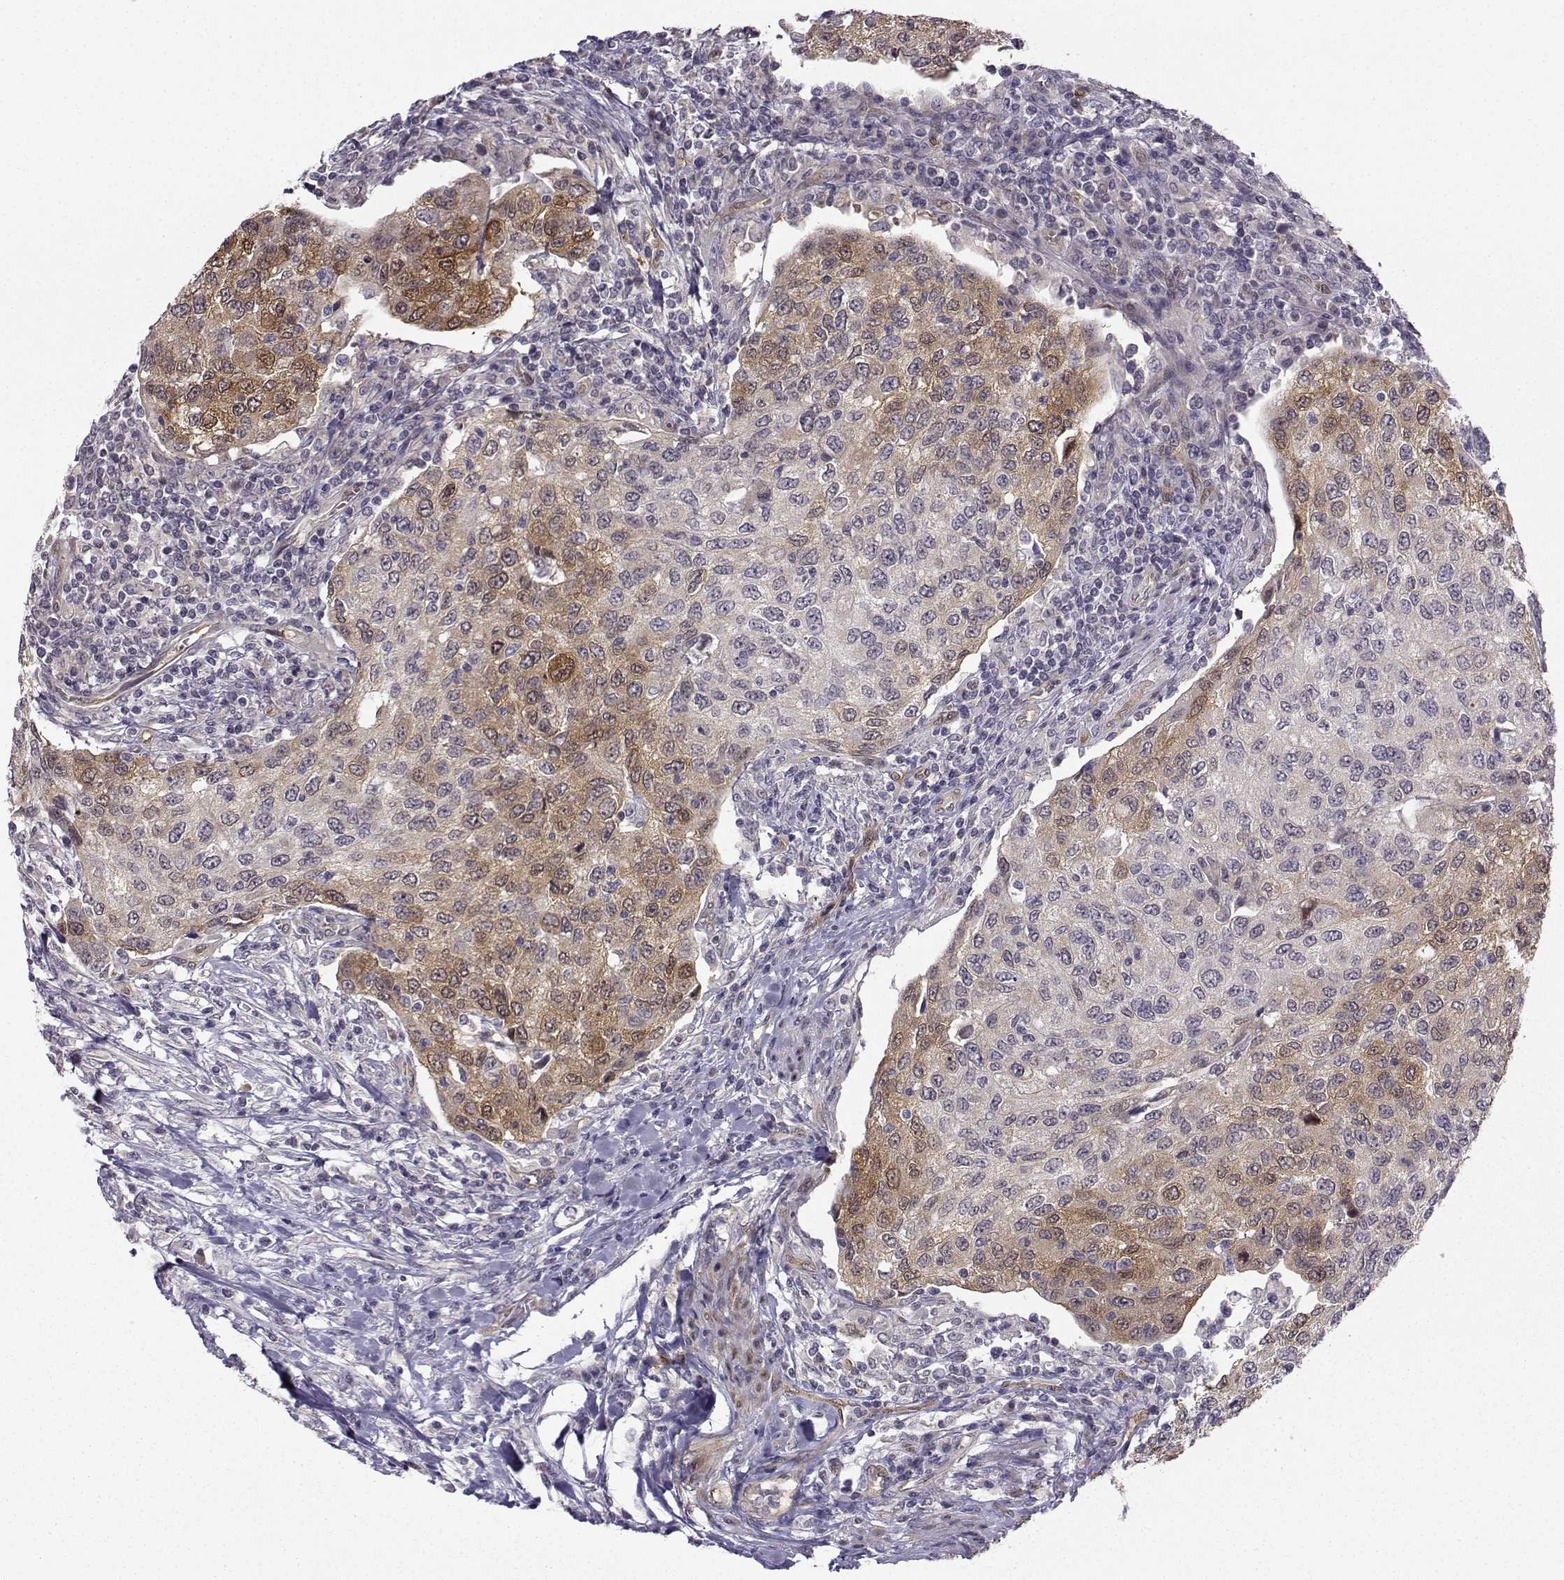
{"staining": {"intensity": "moderate", "quantity": "25%-75%", "location": "cytoplasmic/membranous"}, "tissue": "urothelial cancer", "cell_type": "Tumor cells", "image_type": "cancer", "snomed": [{"axis": "morphology", "description": "Urothelial carcinoma, High grade"}, {"axis": "topography", "description": "Urinary bladder"}], "caption": "This photomicrograph shows immunohistochemistry (IHC) staining of urothelial carcinoma (high-grade), with medium moderate cytoplasmic/membranous expression in approximately 25%-75% of tumor cells.", "gene": "NQO1", "patient": {"sex": "female", "age": 78}}